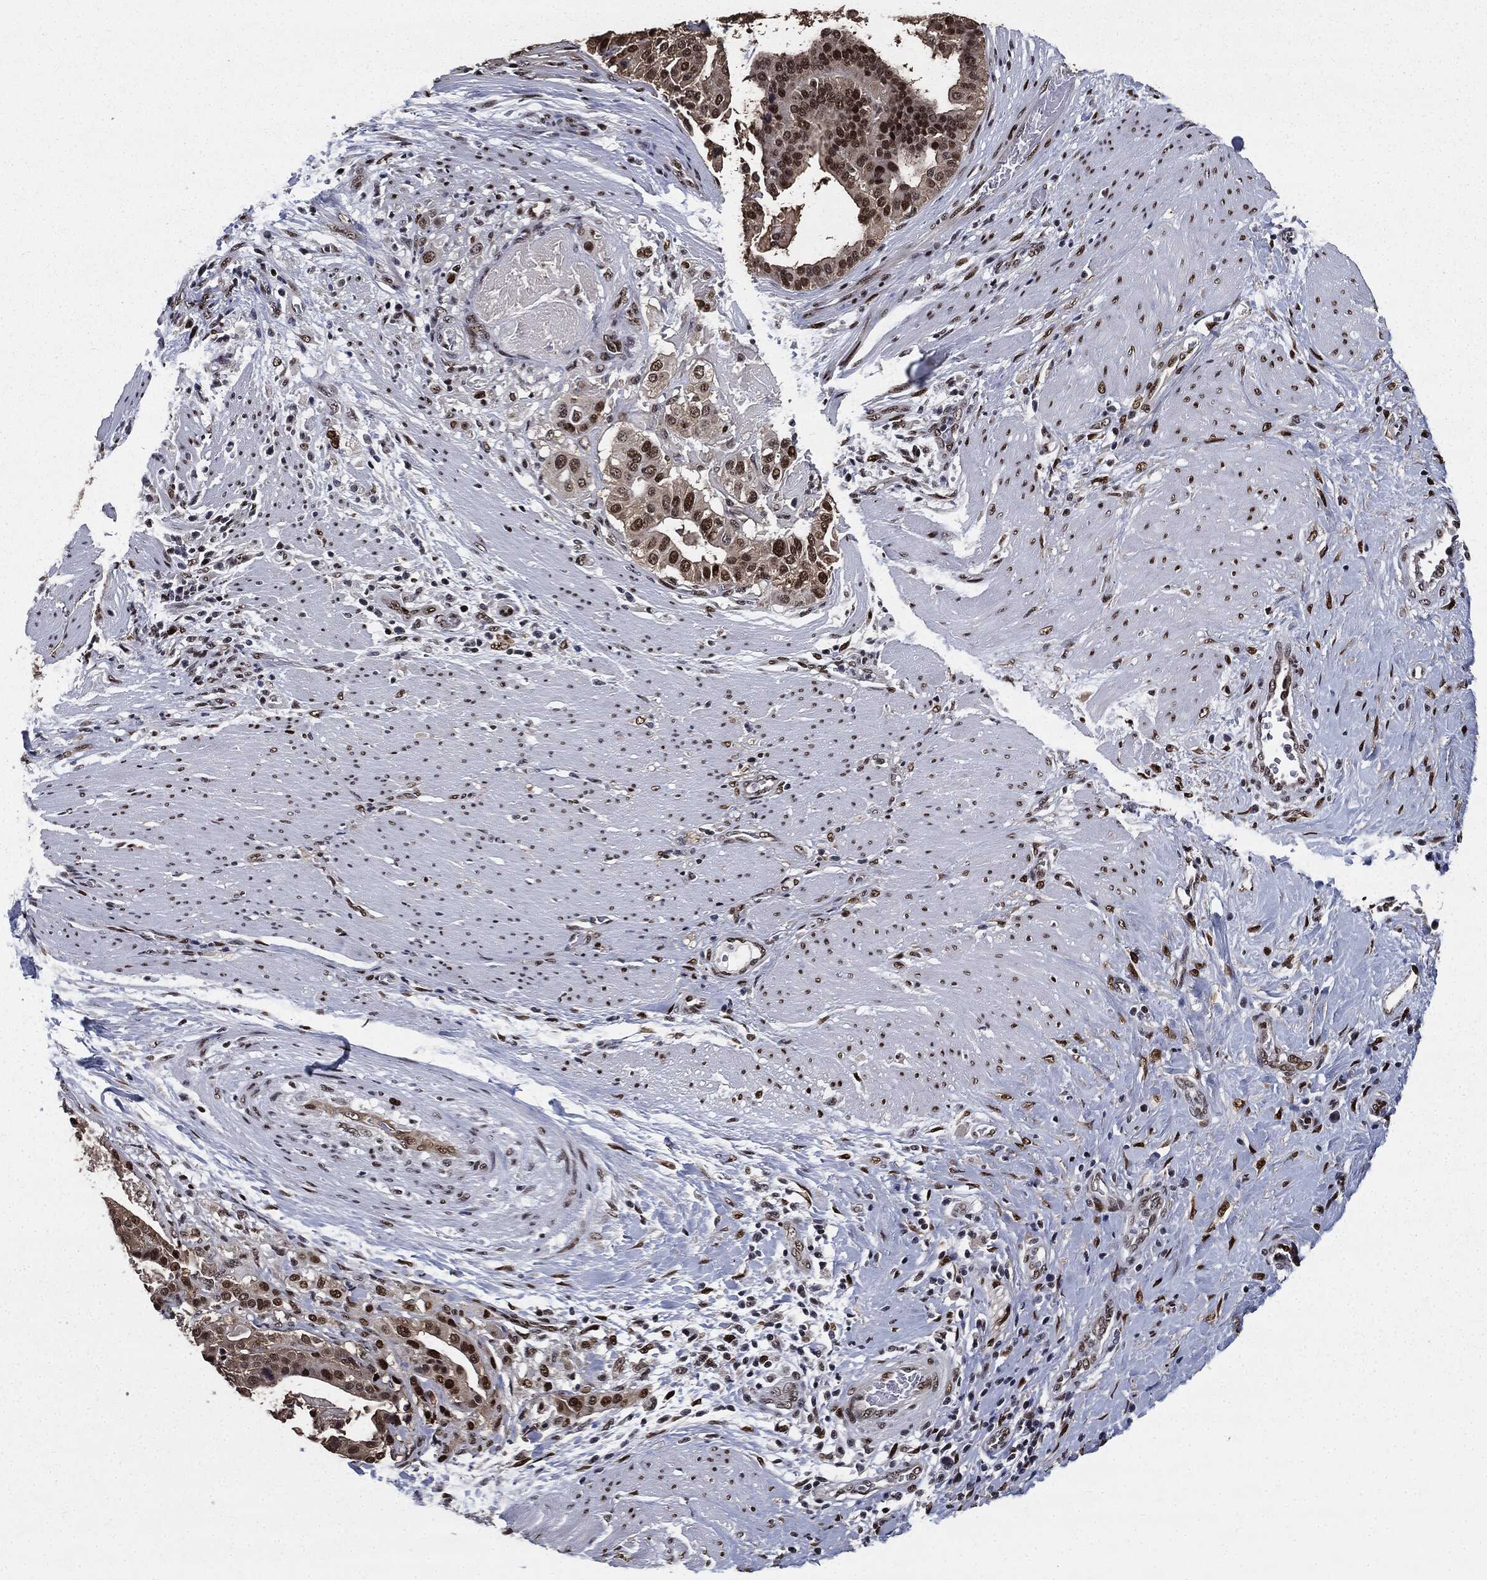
{"staining": {"intensity": "strong", "quantity": "25%-75%", "location": "nuclear"}, "tissue": "stomach cancer", "cell_type": "Tumor cells", "image_type": "cancer", "snomed": [{"axis": "morphology", "description": "Adenocarcinoma, NOS"}, {"axis": "topography", "description": "Stomach"}], "caption": "High-magnification brightfield microscopy of stomach cancer (adenocarcinoma) stained with DAB (brown) and counterstained with hematoxylin (blue). tumor cells exhibit strong nuclear expression is appreciated in about25%-75% of cells.", "gene": "JUN", "patient": {"sex": "male", "age": 48}}